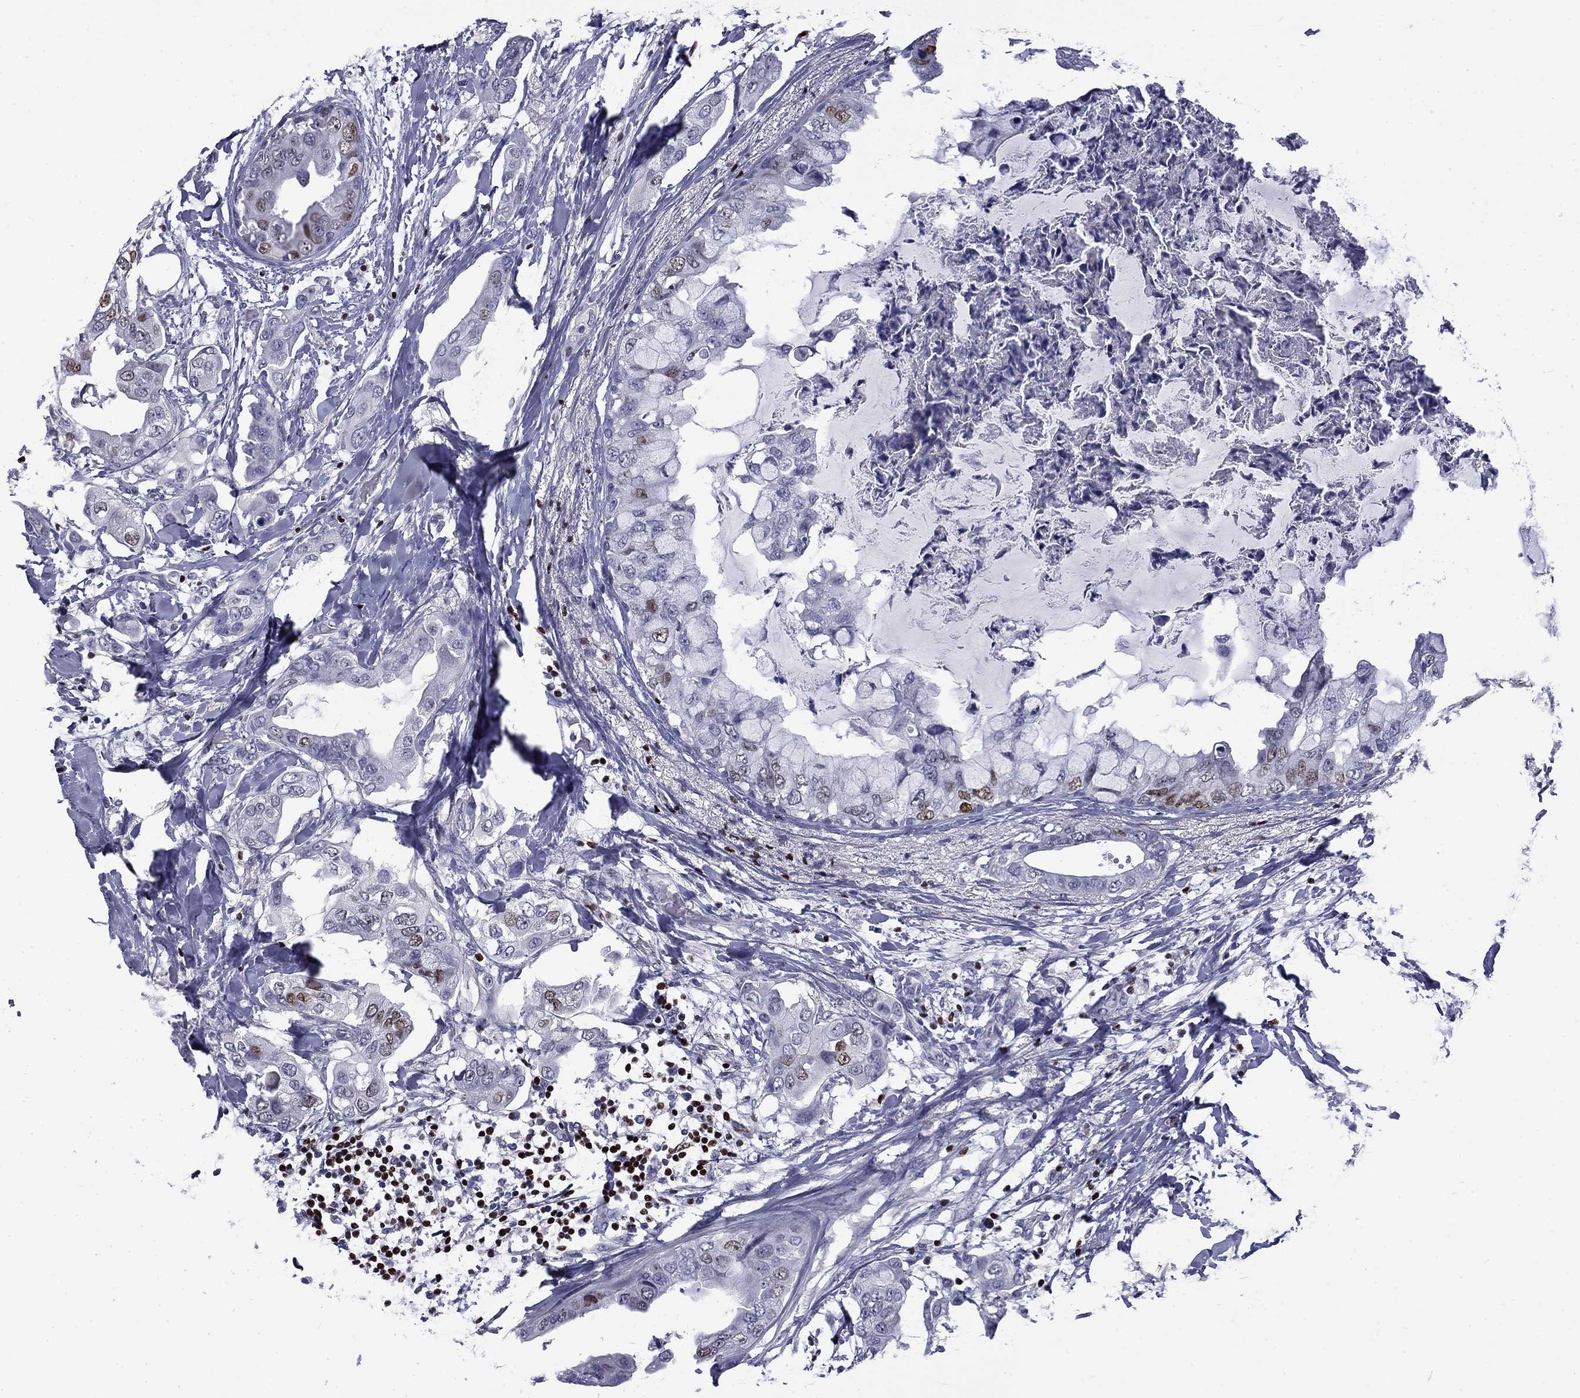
{"staining": {"intensity": "moderate", "quantity": "<25%", "location": "nuclear"}, "tissue": "breast cancer", "cell_type": "Tumor cells", "image_type": "cancer", "snomed": [{"axis": "morphology", "description": "Normal tissue, NOS"}, {"axis": "morphology", "description": "Duct carcinoma"}, {"axis": "topography", "description": "Breast"}], "caption": "This micrograph demonstrates immunohistochemistry staining of breast cancer (invasive ductal carcinoma), with low moderate nuclear expression in approximately <25% of tumor cells.", "gene": "IKZF3", "patient": {"sex": "female", "age": 40}}